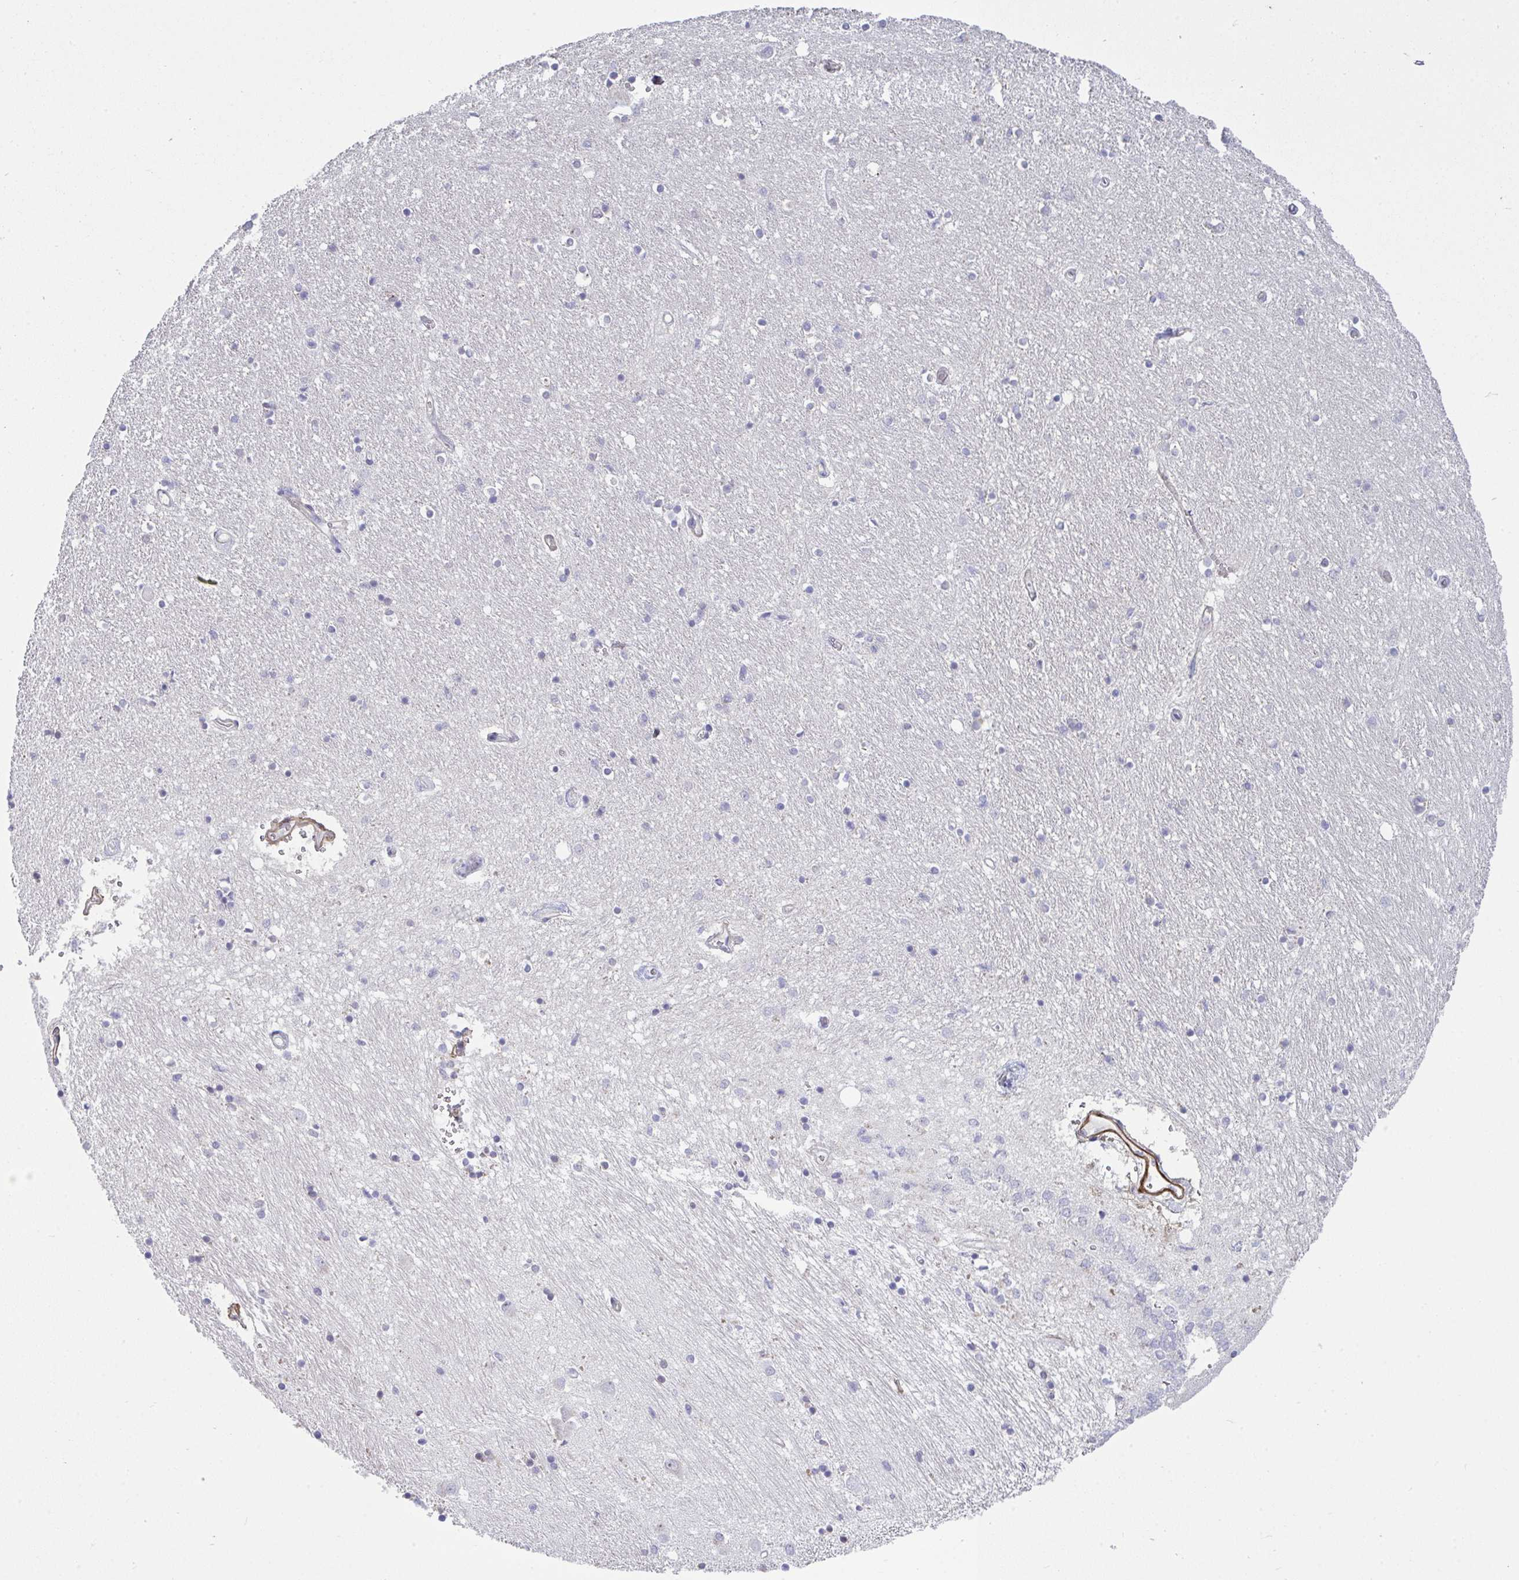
{"staining": {"intensity": "moderate", "quantity": "<25%", "location": "cytoplasmic/membranous"}, "tissue": "caudate", "cell_type": "Glial cells", "image_type": "normal", "snomed": [{"axis": "morphology", "description": "Normal tissue, NOS"}, {"axis": "topography", "description": "Lateral ventricle wall"}, {"axis": "topography", "description": "Hippocampus"}], "caption": "An immunohistochemistry (IHC) photomicrograph of unremarkable tissue is shown. Protein staining in brown labels moderate cytoplasmic/membranous positivity in caudate within glial cells.", "gene": "LHFPL6", "patient": {"sex": "female", "age": 63}}